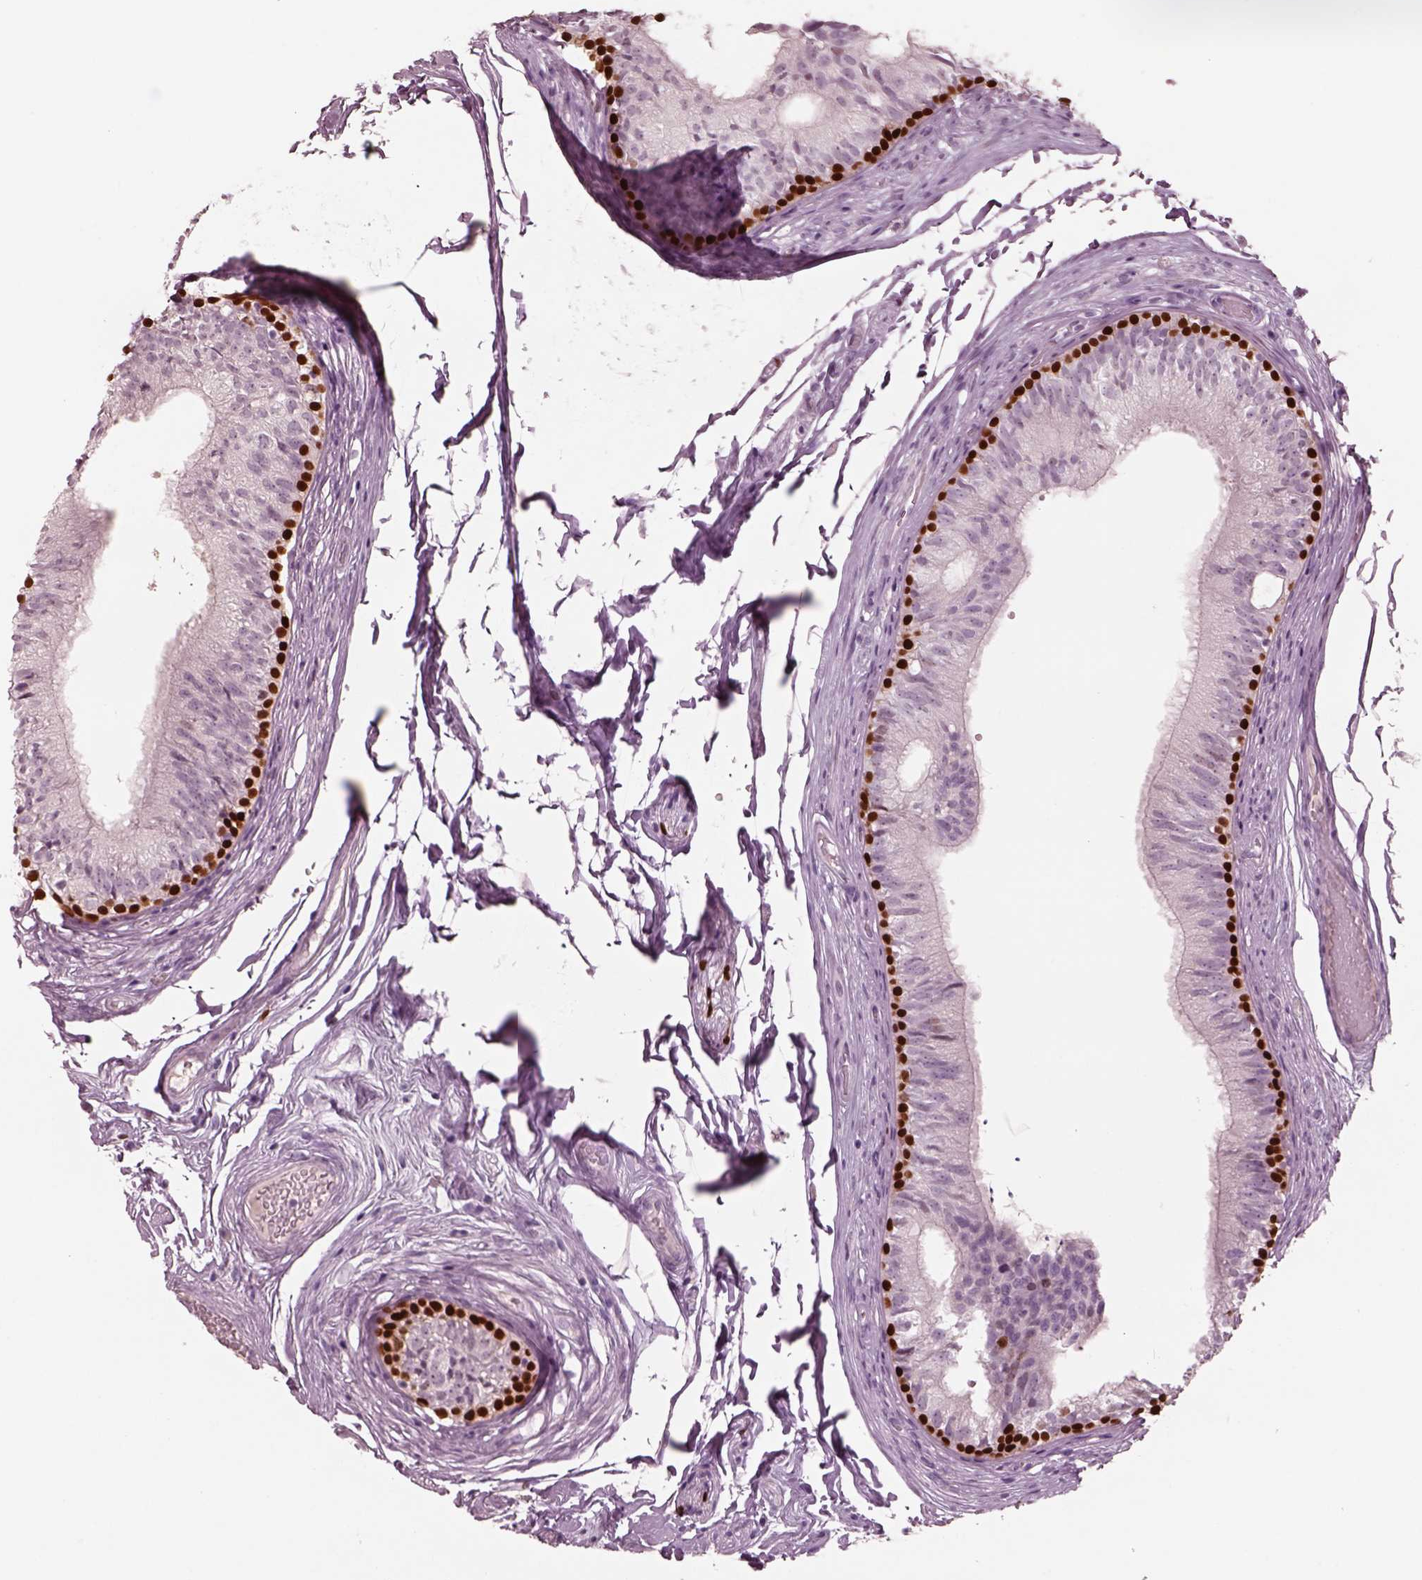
{"staining": {"intensity": "strong", "quantity": "25%-75%", "location": "nuclear"}, "tissue": "epididymis", "cell_type": "Glandular cells", "image_type": "normal", "snomed": [{"axis": "morphology", "description": "Normal tissue, NOS"}, {"axis": "topography", "description": "Epididymis"}], "caption": "IHC (DAB) staining of unremarkable epididymis reveals strong nuclear protein staining in about 25%-75% of glandular cells. (DAB IHC, brown staining for protein, blue staining for nuclei).", "gene": "SOX9", "patient": {"sex": "male", "age": 29}}